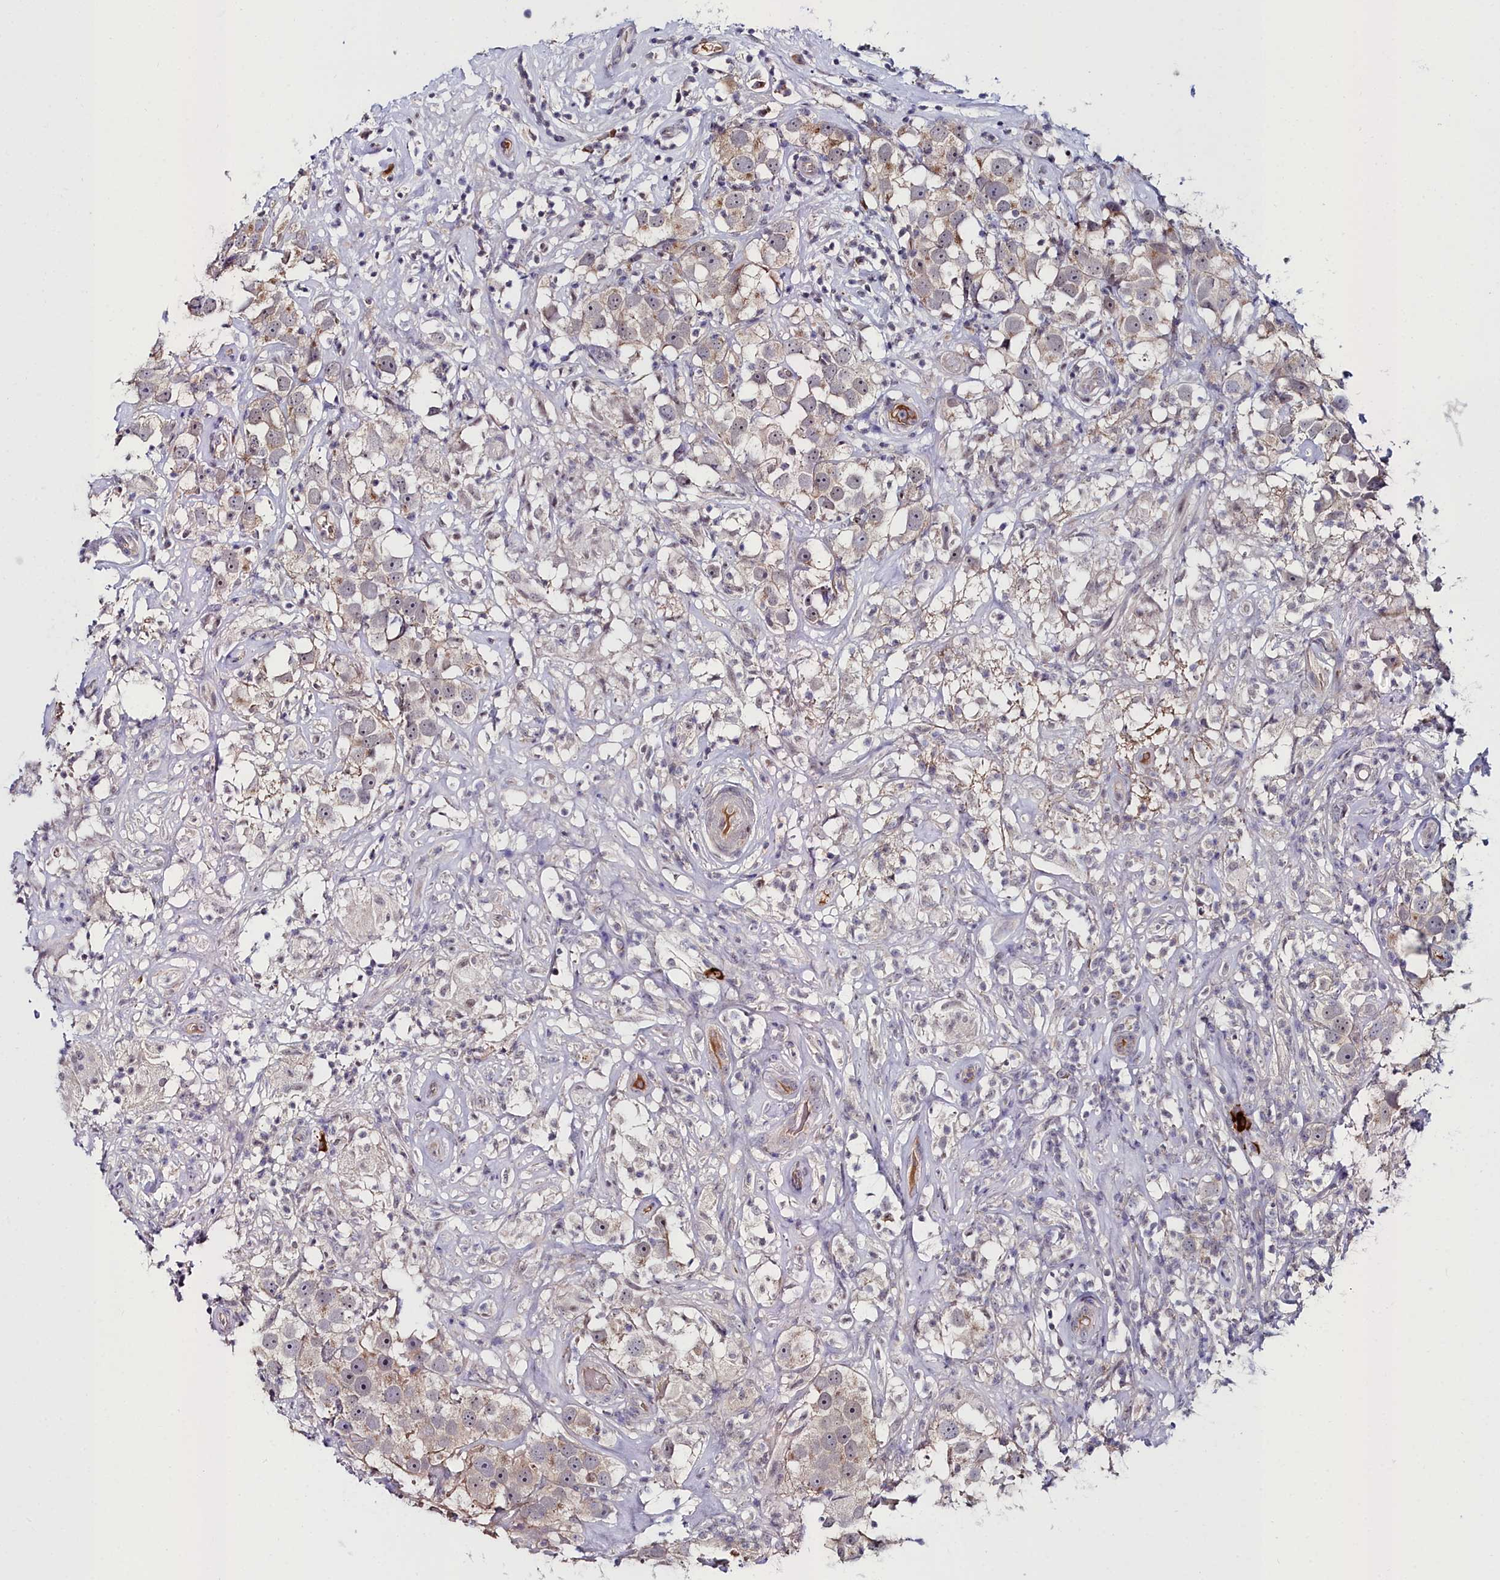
{"staining": {"intensity": "weak", "quantity": "25%-75%", "location": "cytoplasmic/membranous"}, "tissue": "testis cancer", "cell_type": "Tumor cells", "image_type": "cancer", "snomed": [{"axis": "morphology", "description": "Seminoma, NOS"}, {"axis": "topography", "description": "Testis"}], "caption": "IHC histopathology image of testis cancer (seminoma) stained for a protein (brown), which demonstrates low levels of weak cytoplasmic/membranous positivity in about 25%-75% of tumor cells.", "gene": "KCTD18", "patient": {"sex": "male", "age": 49}}